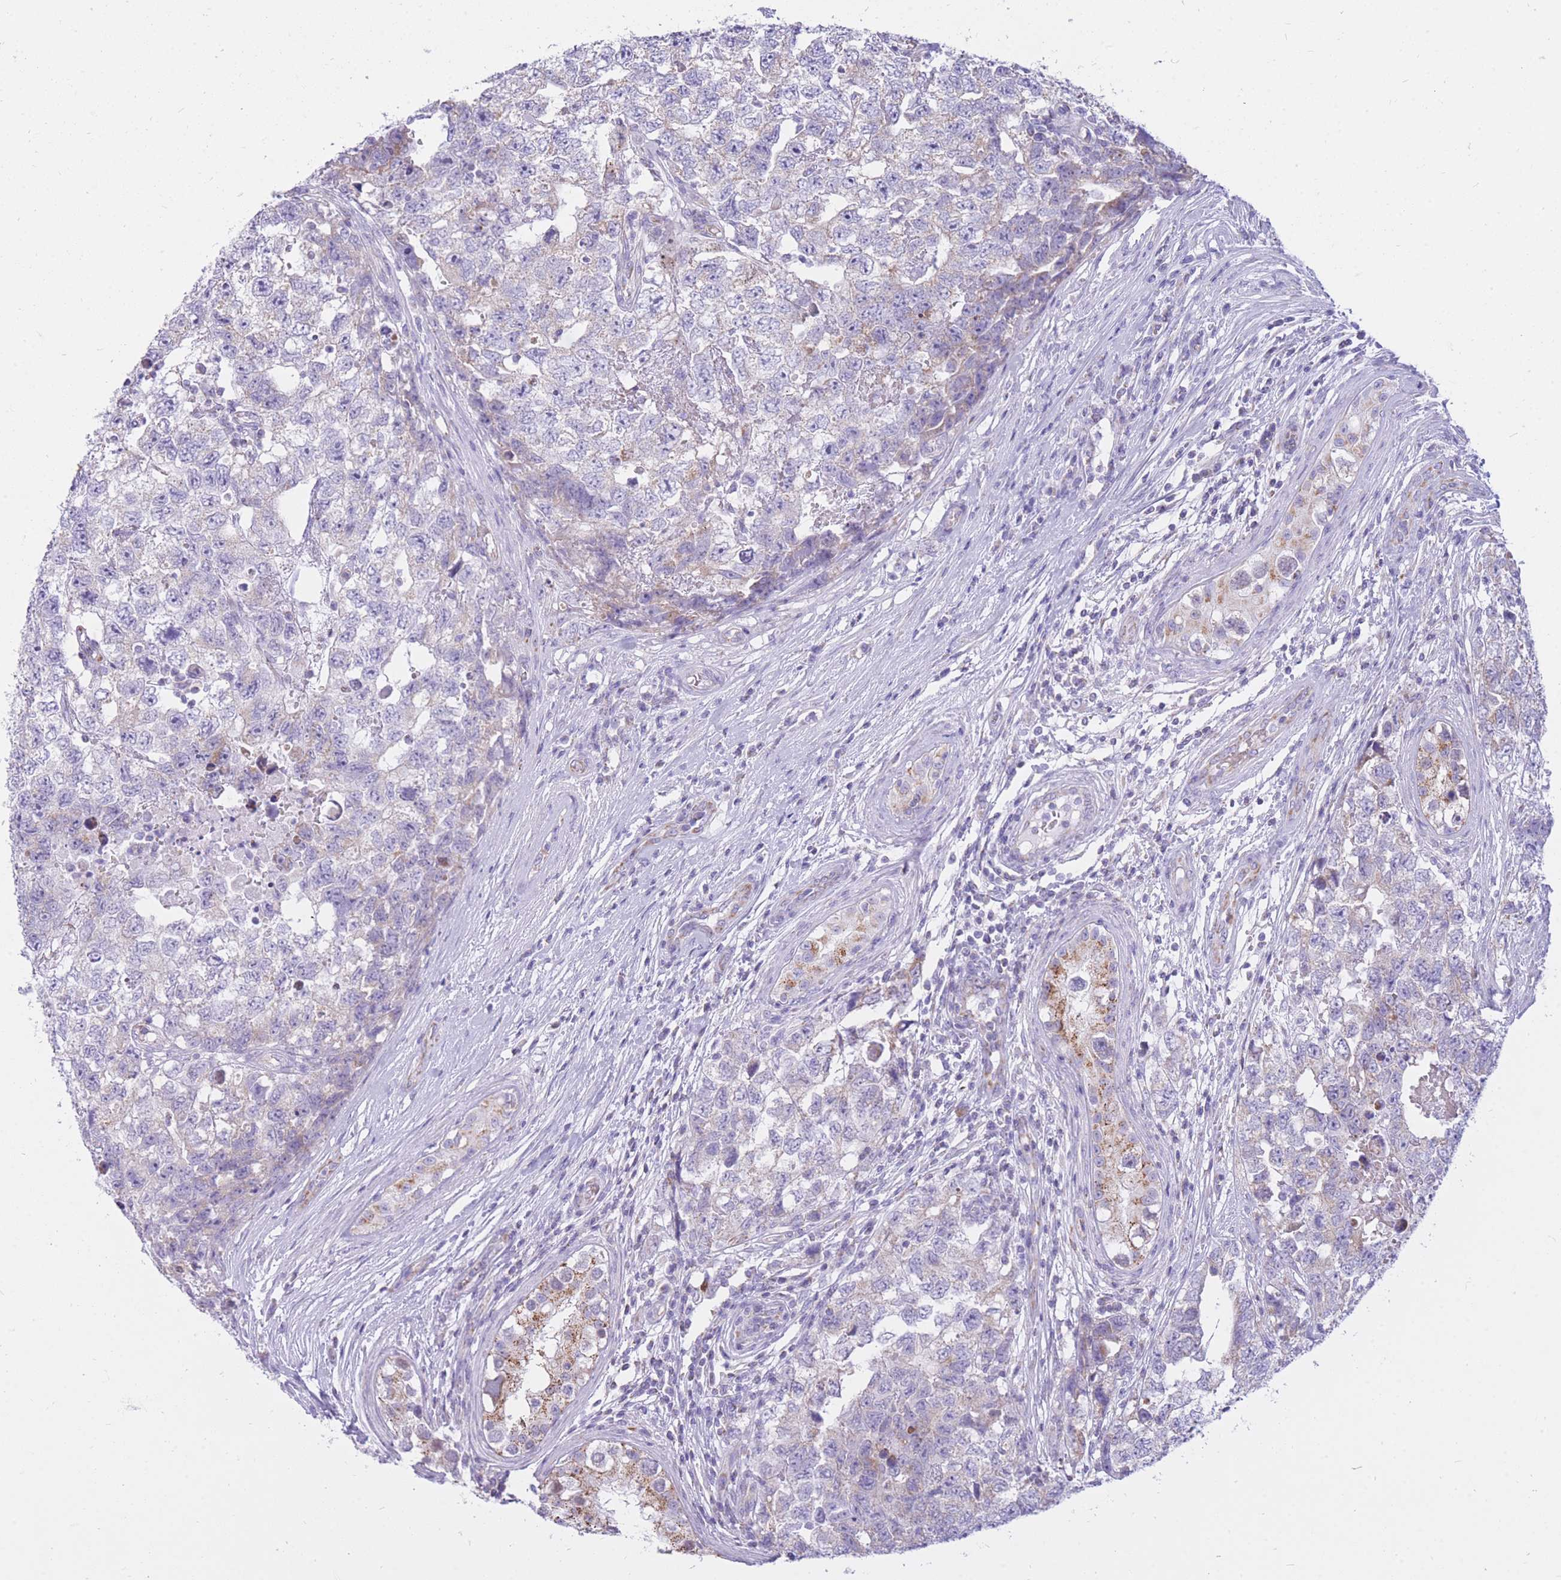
{"staining": {"intensity": "weak", "quantity": "<25%", "location": "cytoplasmic/membranous"}, "tissue": "testis cancer", "cell_type": "Tumor cells", "image_type": "cancer", "snomed": [{"axis": "morphology", "description": "Carcinoma, Embryonal, NOS"}, {"axis": "topography", "description": "Testis"}], "caption": "Immunohistochemical staining of human embryonal carcinoma (testis) demonstrates no significant positivity in tumor cells.", "gene": "PCSK1", "patient": {"sex": "male", "age": 22}}